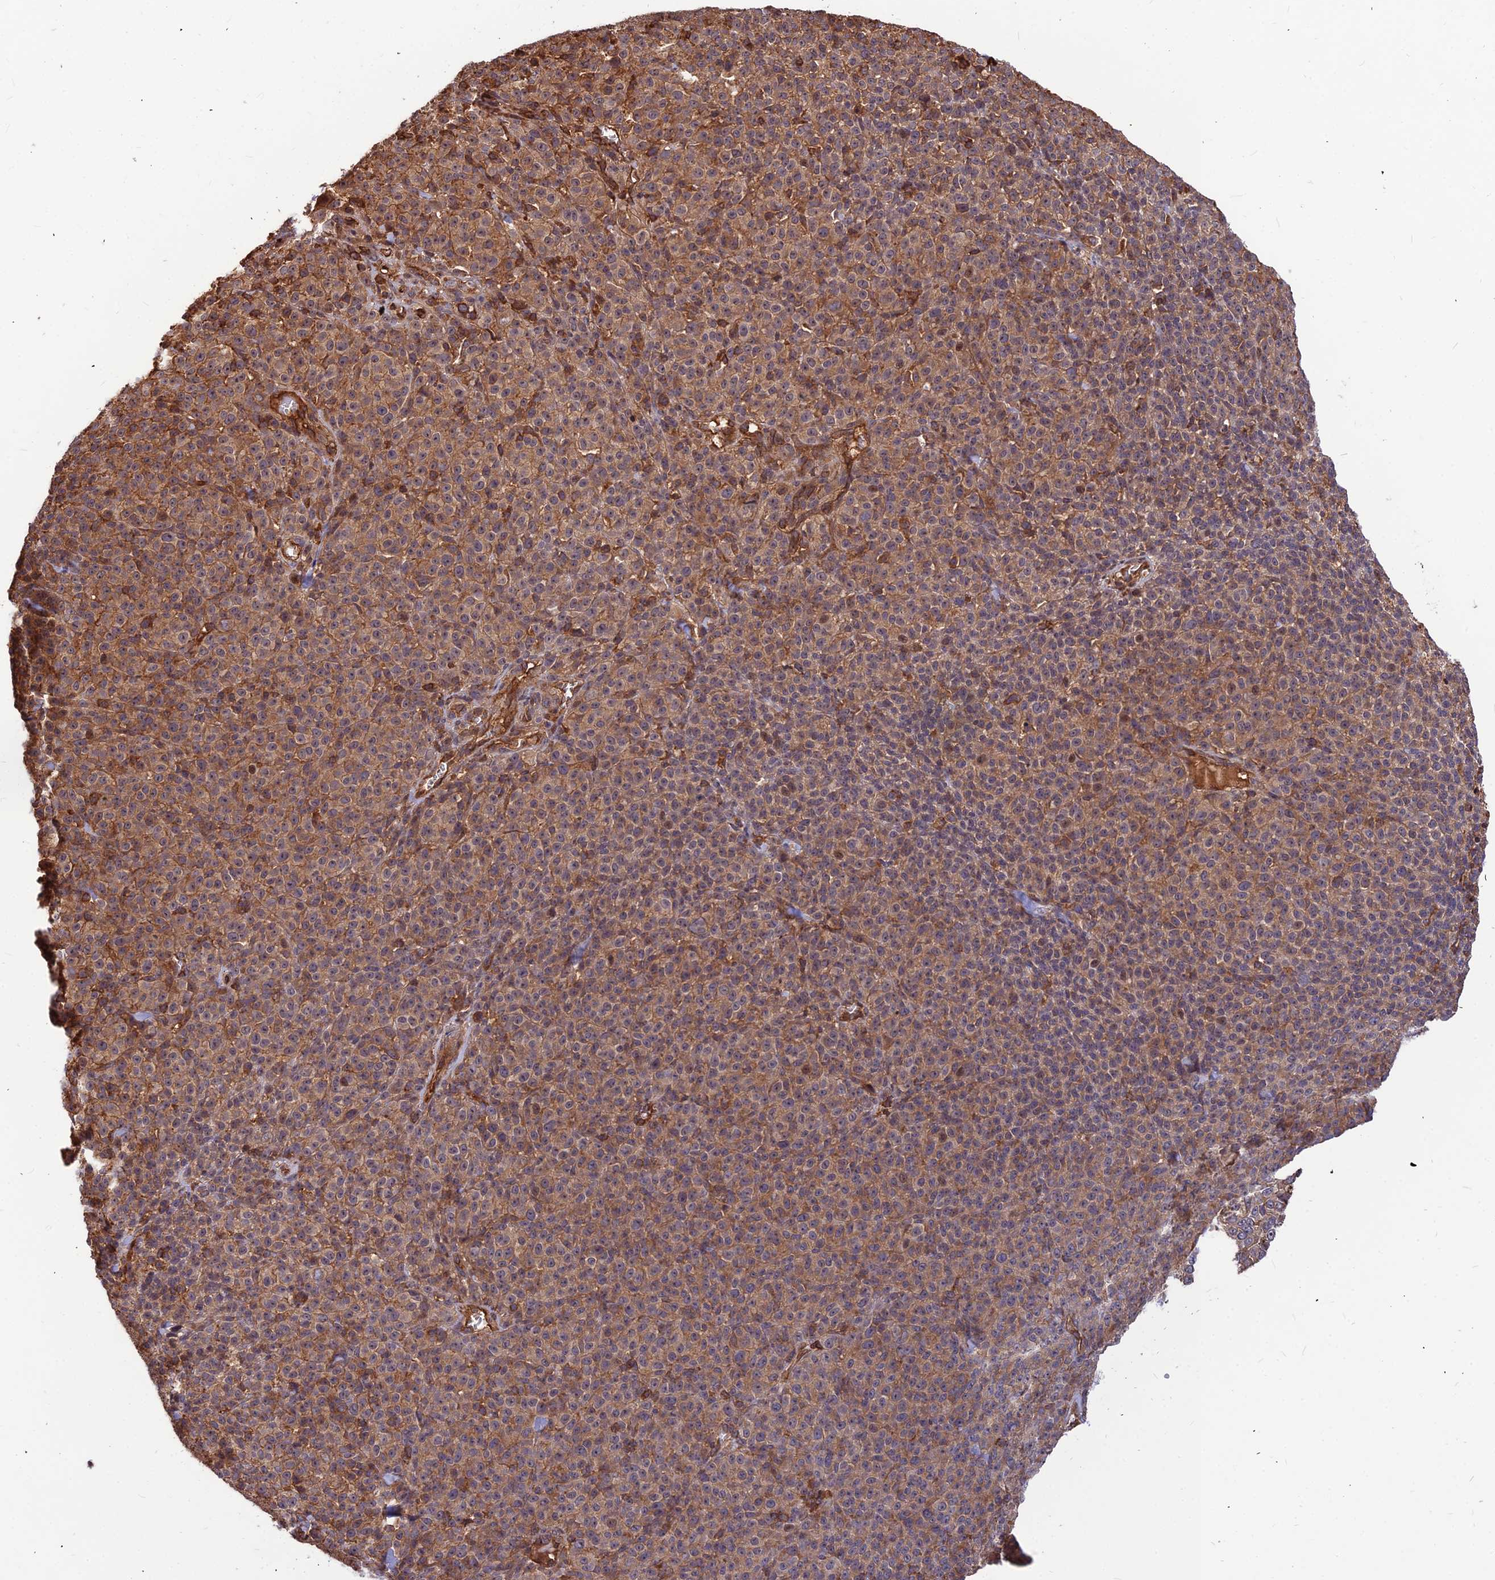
{"staining": {"intensity": "moderate", "quantity": ">75%", "location": "cytoplasmic/membranous"}, "tissue": "melanoma", "cell_type": "Tumor cells", "image_type": "cancer", "snomed": [{"axis": "morphology", "description": "Normal tissue, NOS"}, {"axis": "morphology", "description": "Malignant melanoma, NOS"}, {"axis": "topography", "description": "Skin"}], "caption": "This is a histology image of immunohistochemistry staining of melanoma, which shows moderate expression in the cytoplasmic/membranous of tumor cells.", "gene": "ZNF467", "patient": {"sex": "female", "age": 34}}